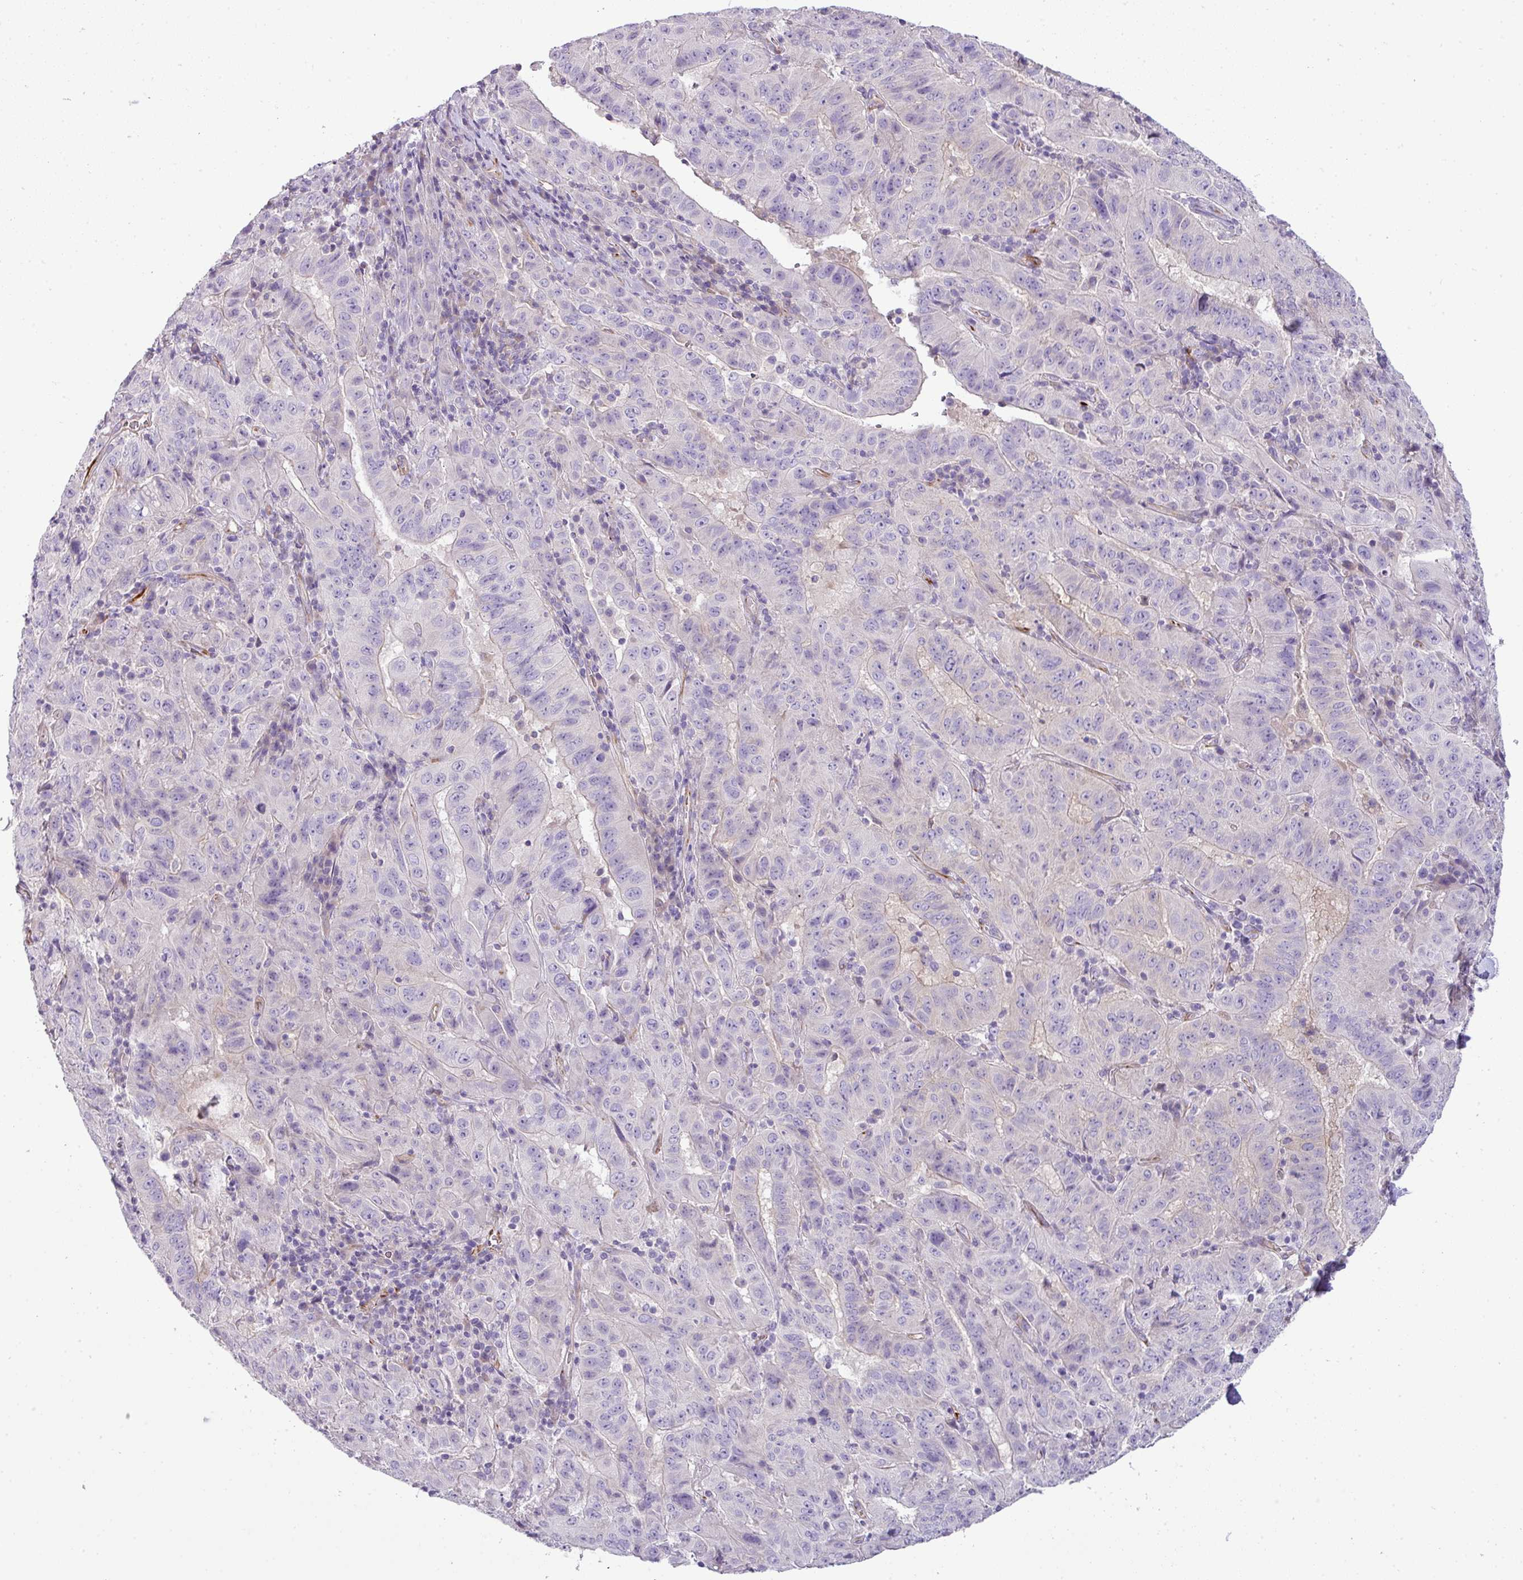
{"staining": {"intensity": "negative", "quantity": "none", "location": "none"}, "tissue": "pancreatic cancer", "cell_type": "Tumor cells", "image_type": "cancer", "snomed": [{"axis": "morphology", "description": "Adenocarcinoma, NOS"}, {"axis": "topography", "description": "Pancreas"}], "caption": "High magnification brightfield microscopy of pancreatic adenocarcinoma stained with DAB (brown) and counterstained with hematoxylin (blue): tumor cells show no significant positivity.", "gene": "ENSG00000273748", "patient": {"sex": "male", "age": 63}}